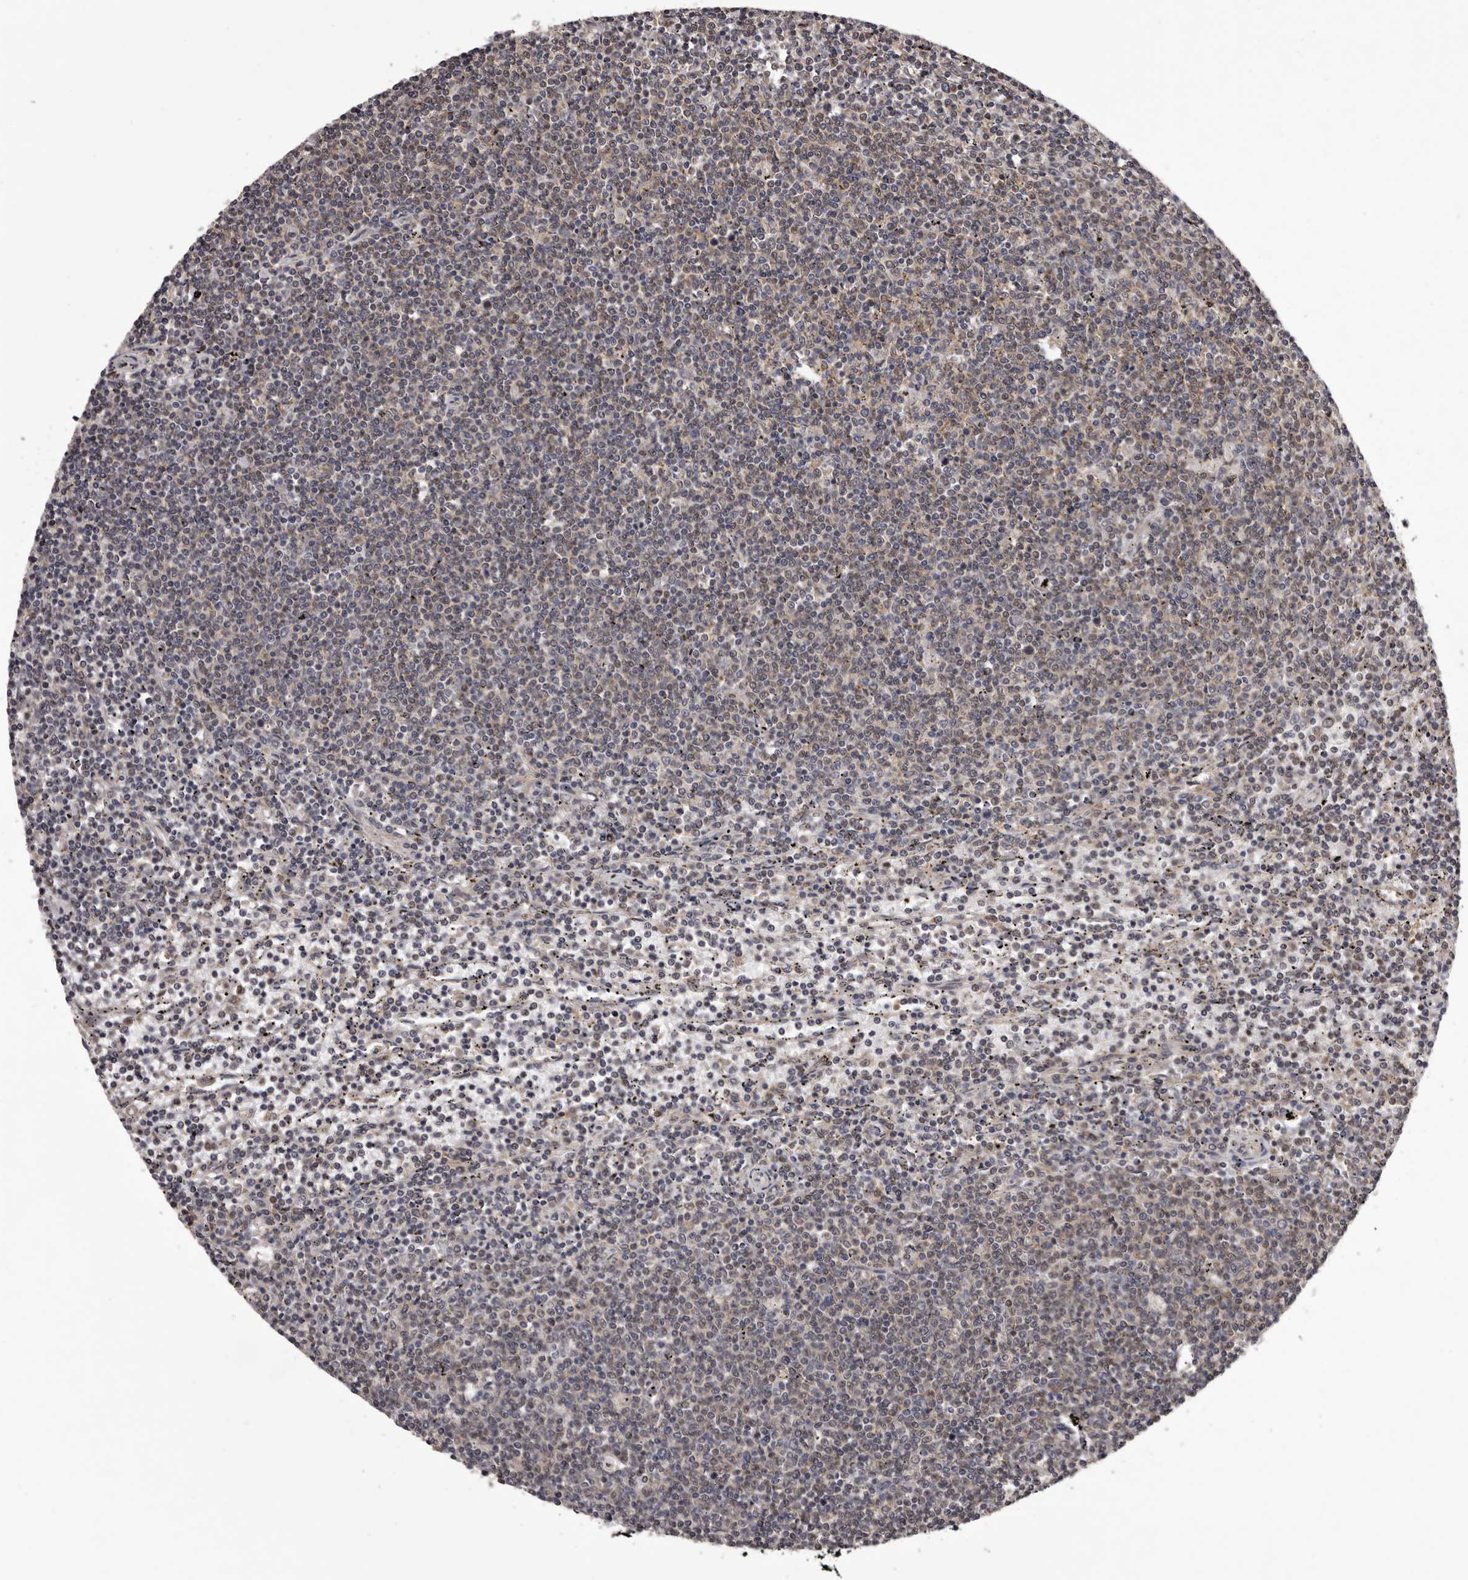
{"staining": {"intensity": "negative", "quantity": "none", "location": "none"}, "tissue": "lymphoma", "cell_type": "Tumor cells", "image_type": "cancer", "snomed": [{"axis": "morphology", "description": "Malignant lymphoma, non-Hodgkin's type, Low grade"}, {"axis": "topography", "description": "Spleen"}], "caption": "Human lymphoma stained for a protein using immunohistochemistry (IHC) exhibits no staining in tumor cells.", "gene": "CELF3", "patient": {"sex": "female", "age": 50}}